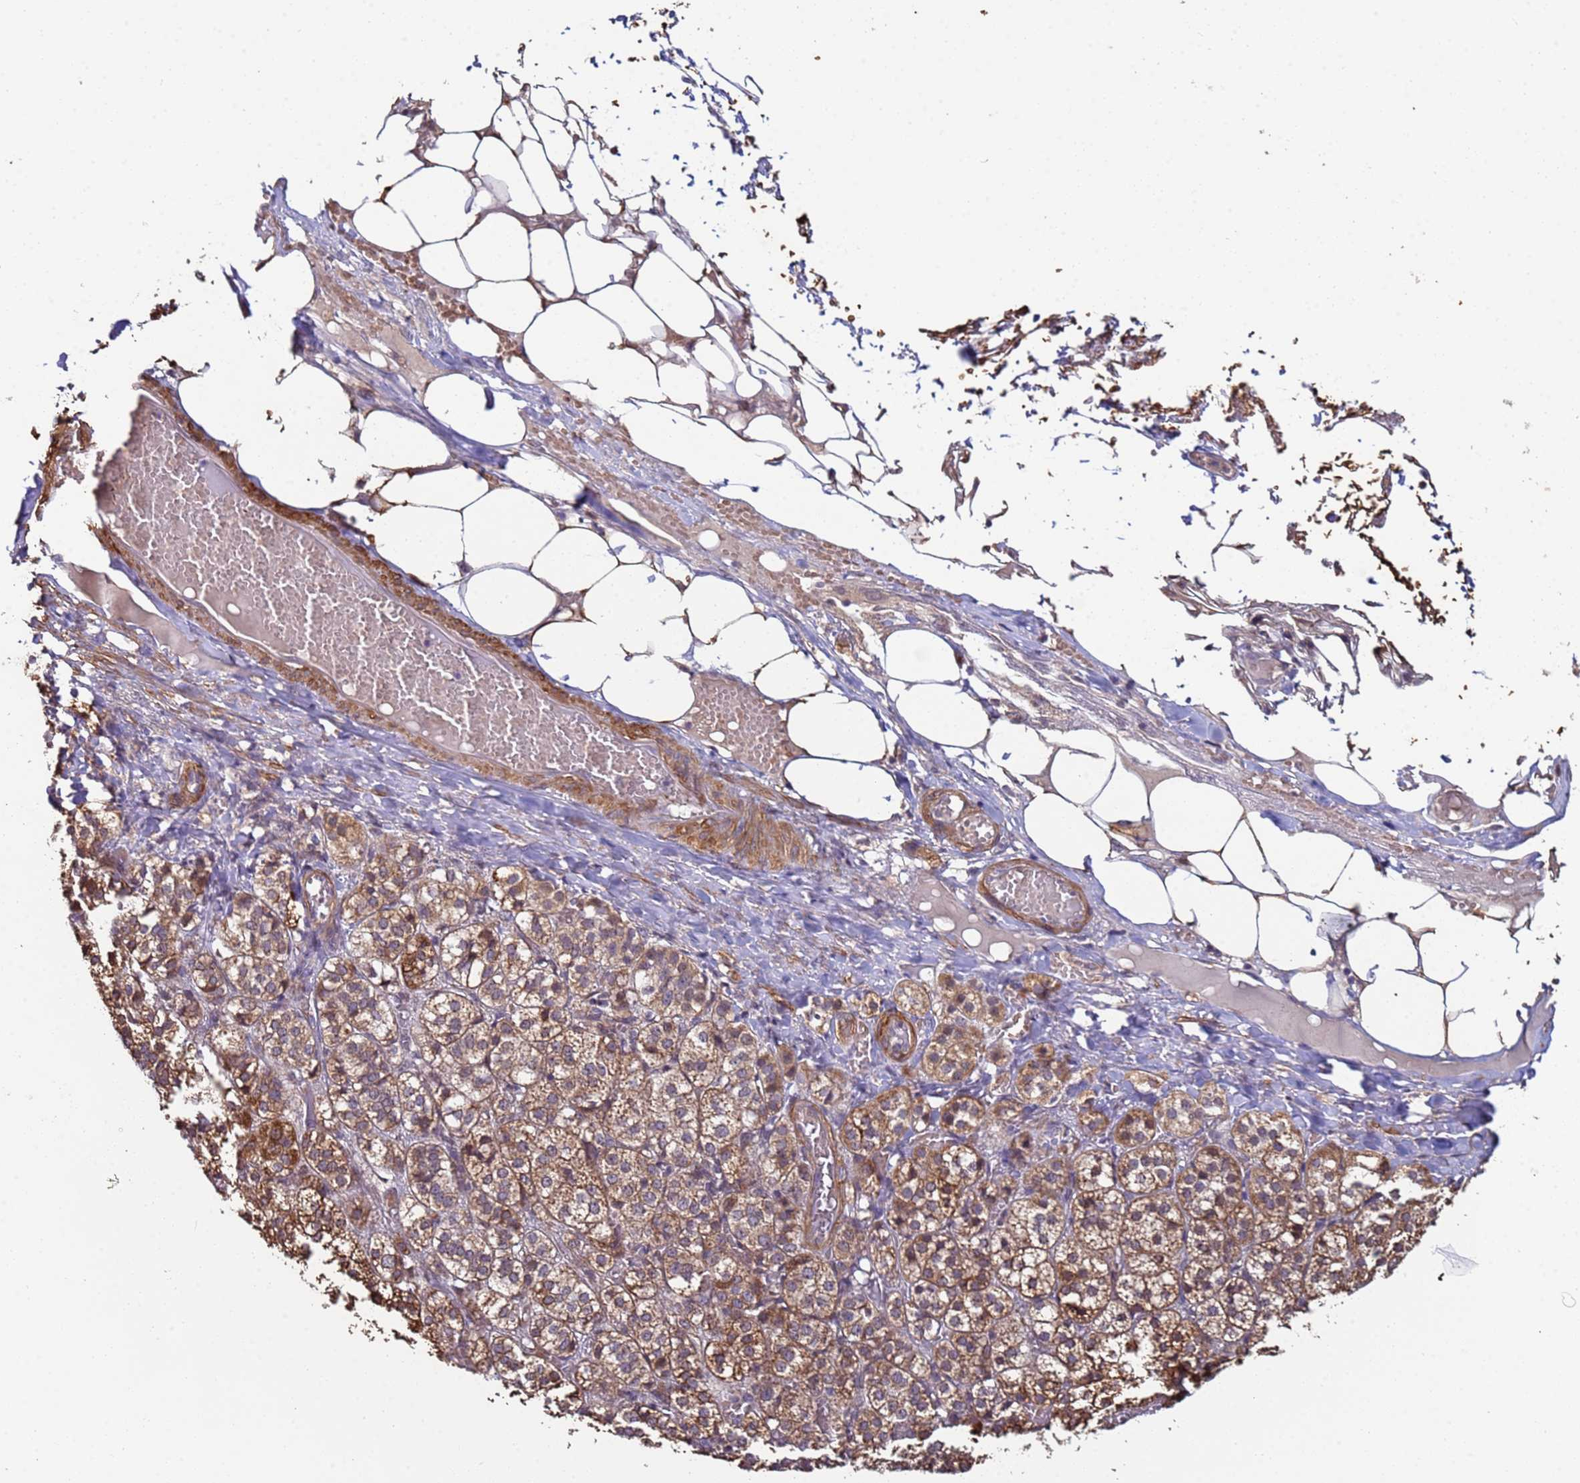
{"staining": {"intensity": "strong", "quantity": "25%-75%", "location": "cytoplasmic/membranous"}, "tissue": "adrenal gland", "cell_type": "Glandular cells", "image_type": "normal", "snomed": [{"axis": "morphology", "description": "Normal tissue, NOS"}, {"axis": "topography", "description": "Adrenal gland"}], "caption": "Strong cytoplasmic/membranous positivity for a protein is present in approximately 25%-75% of glandular cells of normal adrenal gland using IHC.", "gene": "CLHC1", "patient": {"sex": "female", "age": 61}}